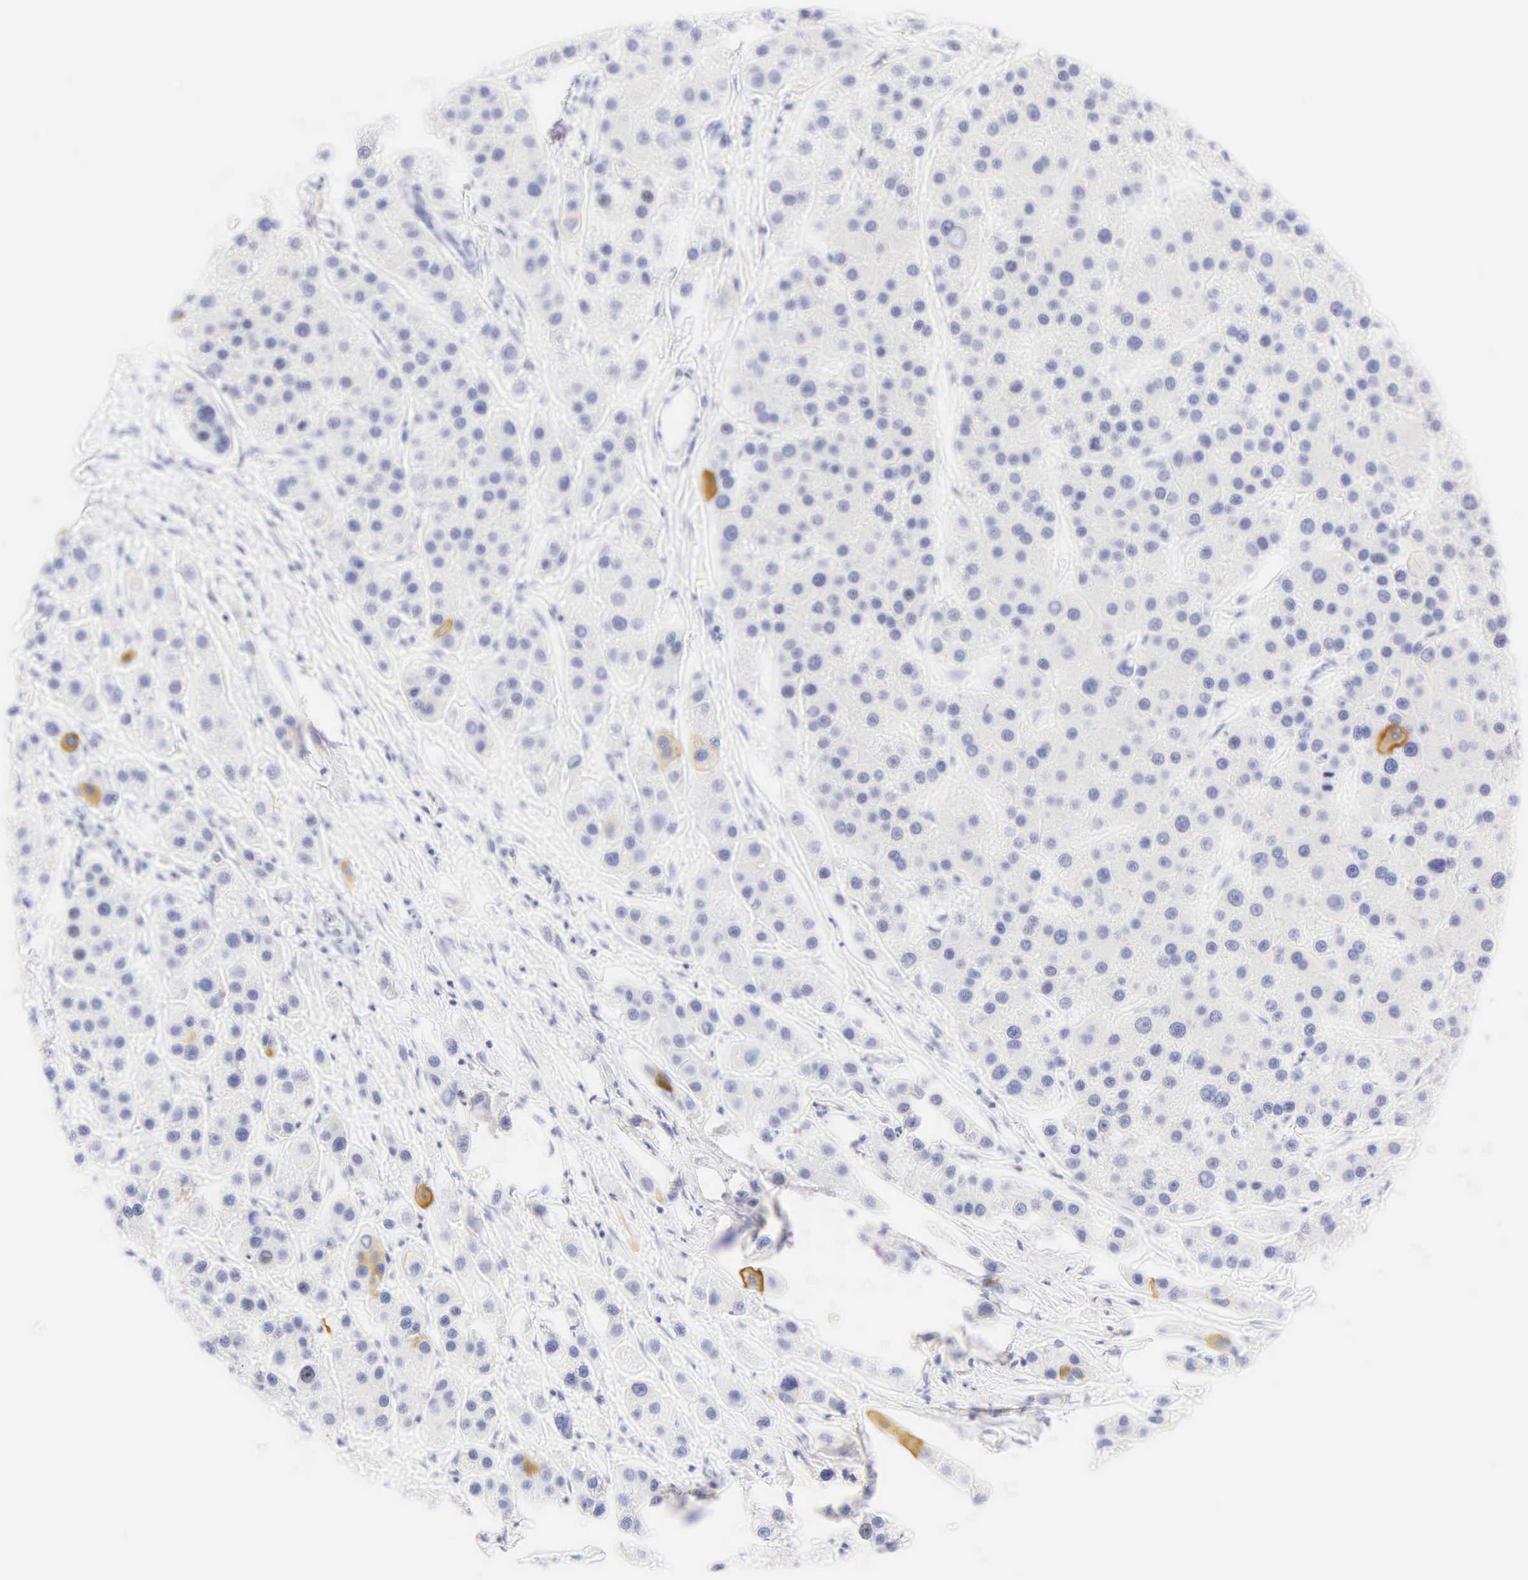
{"staining": {"intensity": "negative", "quantity": "none", "location": "none"}, "tissue": "liver cancer", "cell_type": "Tumor cells", "image_type": "cancer", "snomed": [{"axis": "morphology", "description": "Carcinoma, Hepatocellular, NOS"}, {"axis": "topography", "description": "Liver"}], "caption": "Tumor cells are negative for protein expression in human liver cancer (hepatocellular carcinoma). (DAB immunohistochemistry visualized using brightfield microscopy, high magnification).", "gene": "KRT20", "patient": {"sex": "female", "age": 85}}